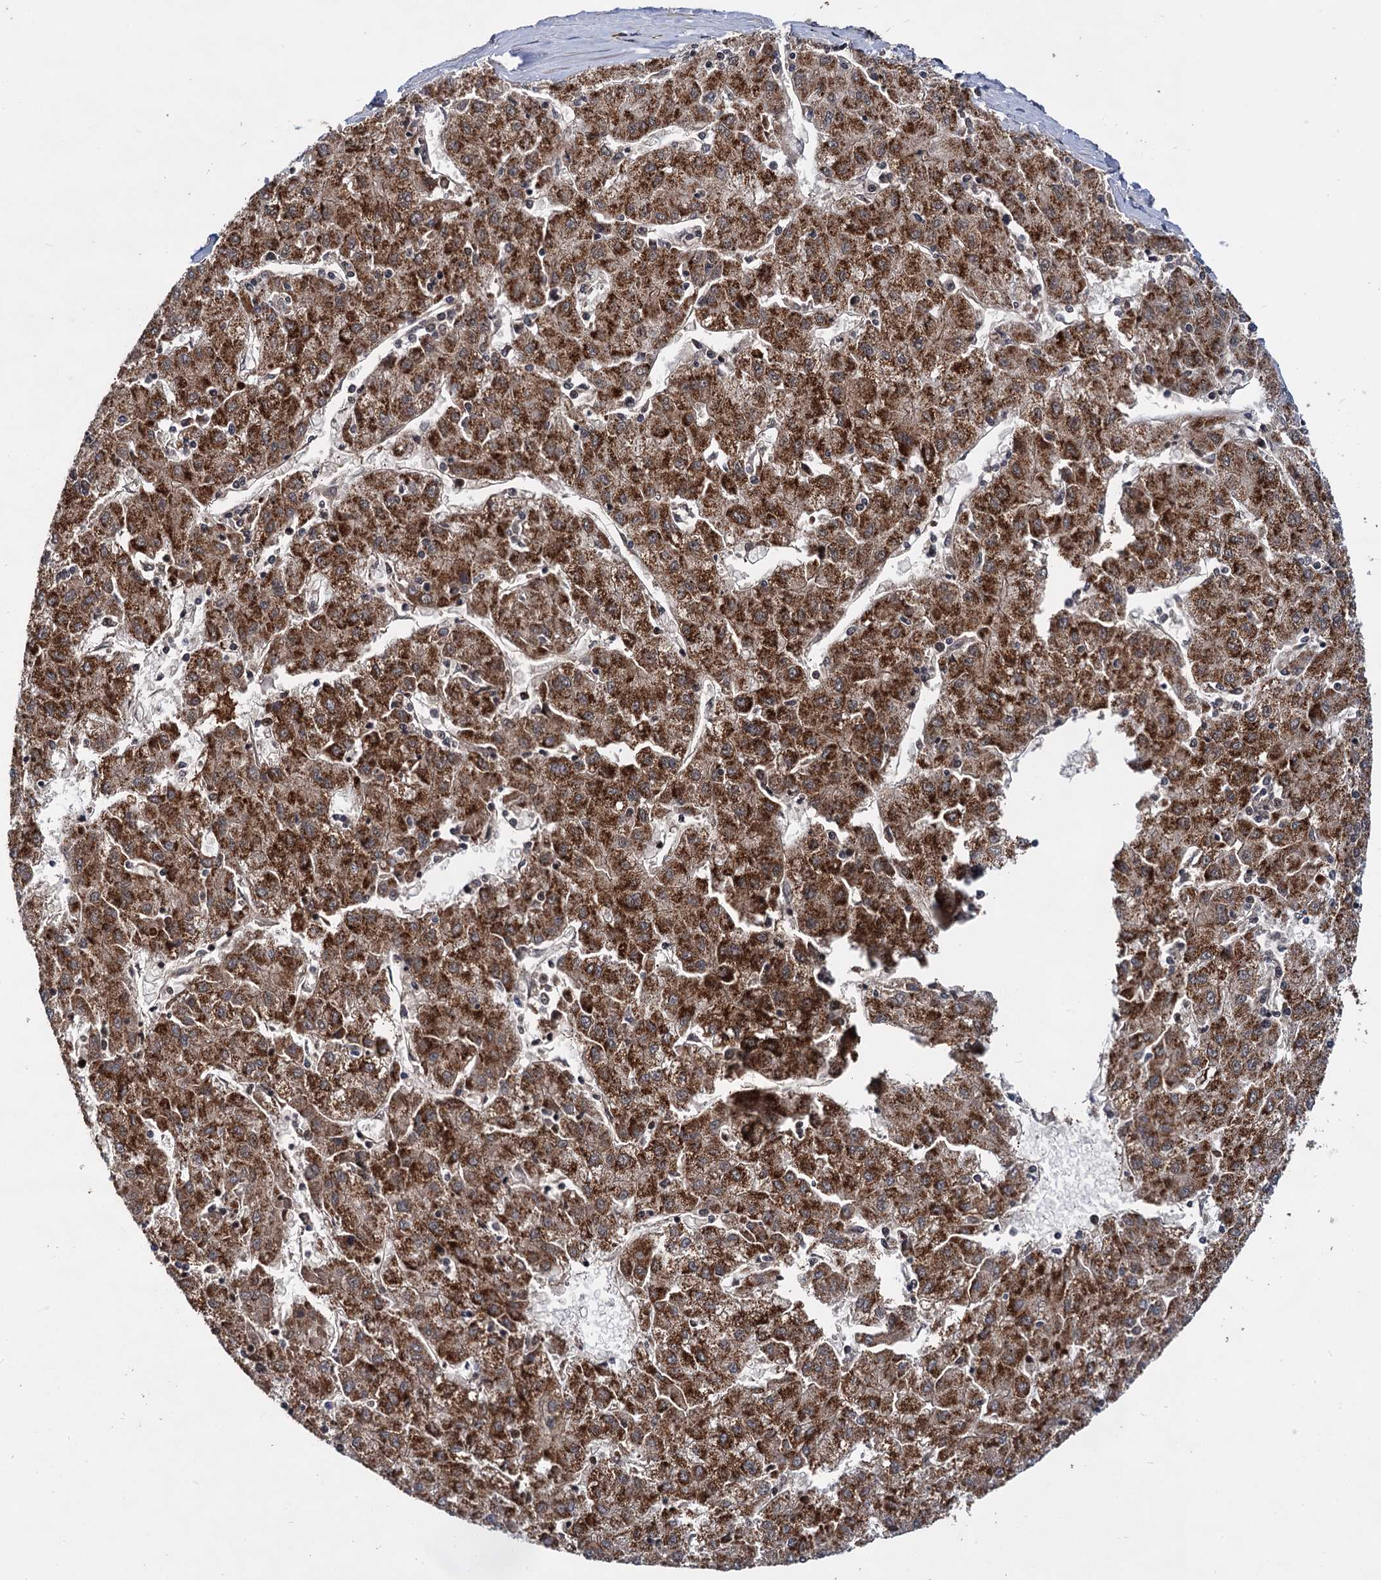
{"staining": {"intensity": "strong", "quantity": ">75%", "location": "cytoplasmic/membranous"}, "tissue": "liver cancer", "cell_type": "Tumor cells", "image_type": "cancer", "snomed": [{"axis": "morphology", "description": "Carcinoma, Hepatocellular, NOS"}, {"axis": "topography", "description": "Liver"}], "caption": "Human liver cancer (hepatocellular carcinoma) stained with a protein marker demonstrates strong staining in tumor cells.", "gene": "ABLIM1", "patient": {"sex": "male", "age": 72}}